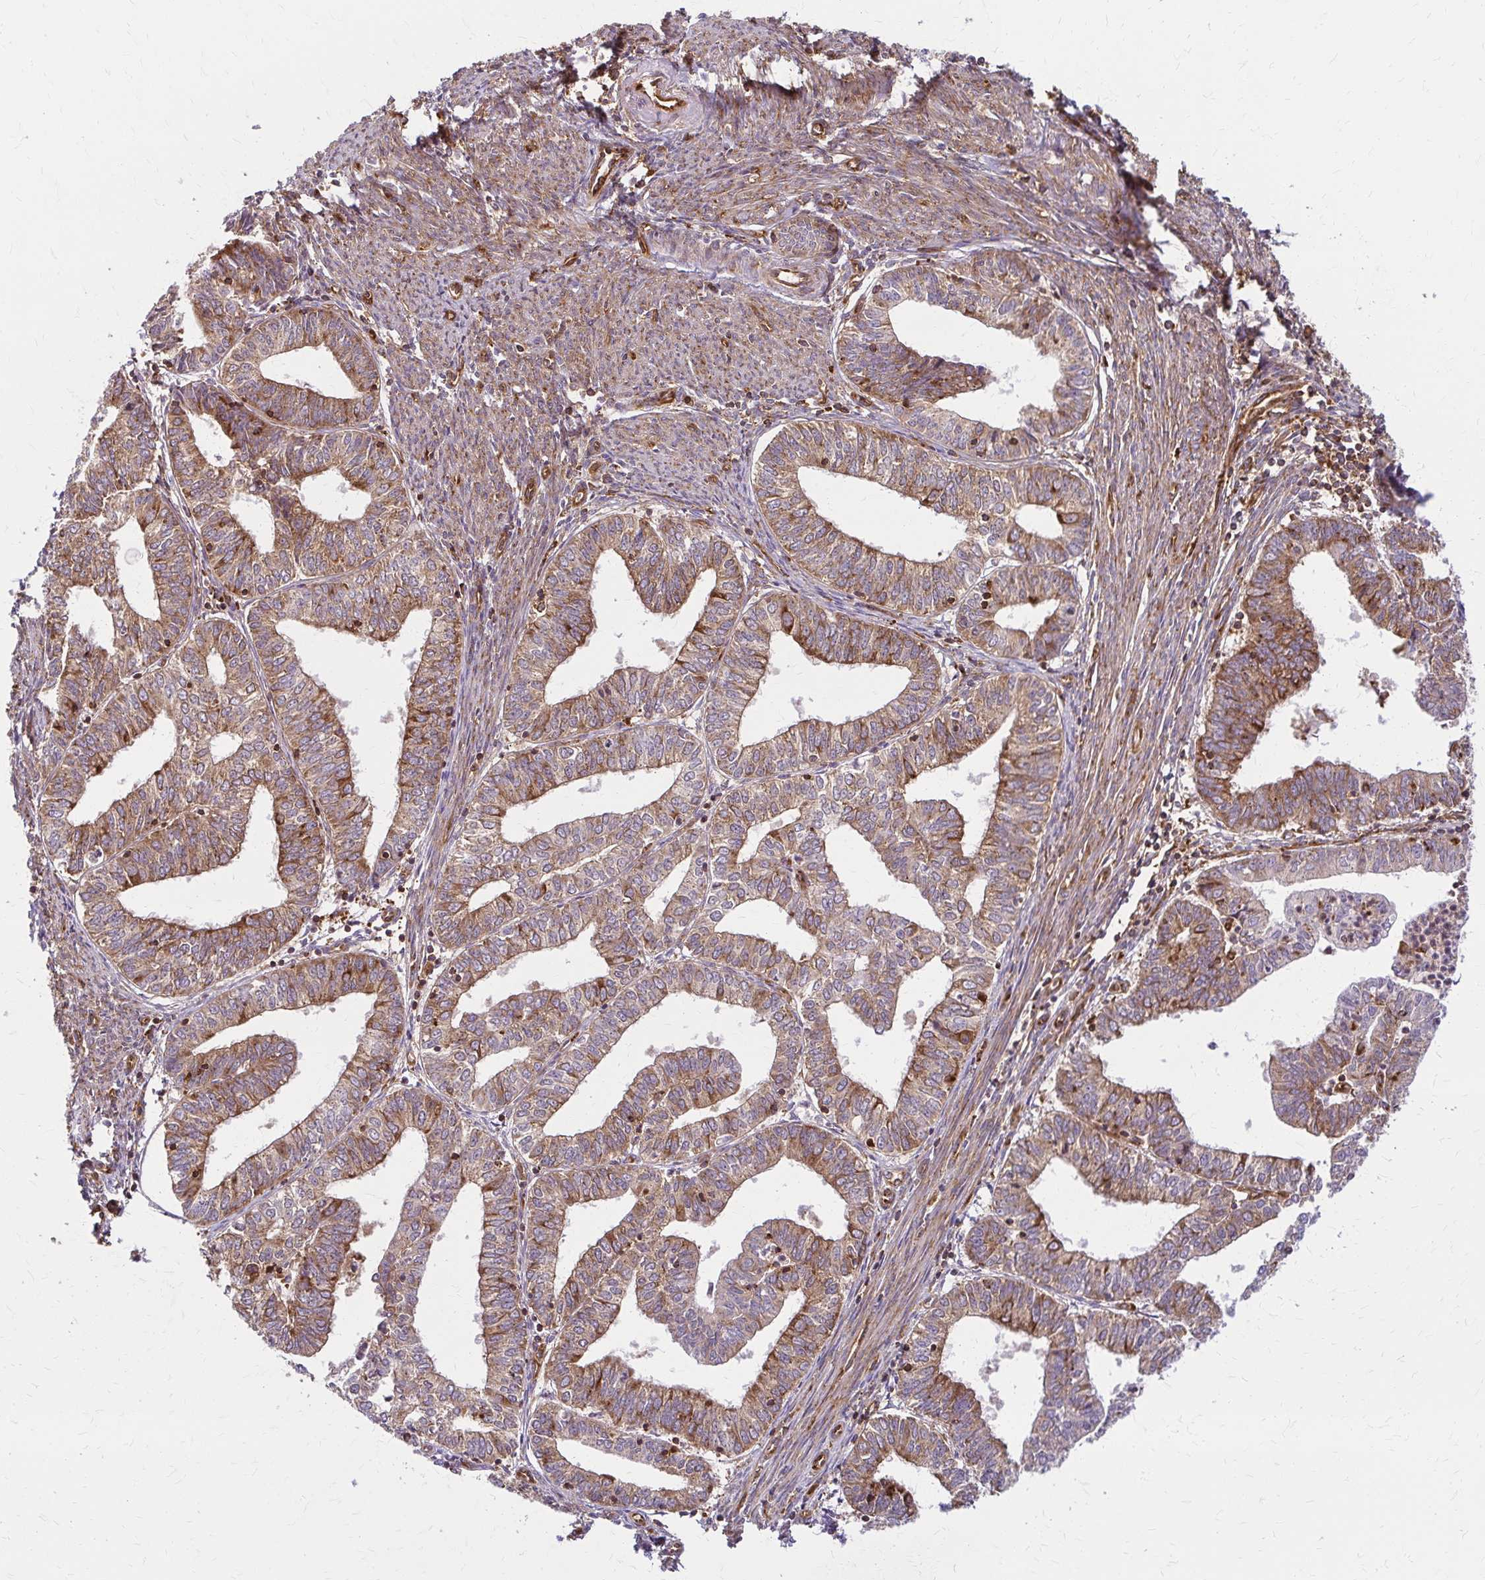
{"staining": {"intensity": "moderate", "quantity": ">75%", "location": "cytoplasmic/membranous"}, "tissue": "endometrial cancer", "cell_type": "Tumor cells", "image_type": "cancer", "snomed": [{"axis": "morphology", "description": "Adenocarcinoma, NOS"}, {"axis": "topography", "description": "Endometrium"}], "caption": "Immunohistochemistry (IHC) histopathology image of endometrial cancer (adenocarcinoma) stained for a protein (brown), which reveals medium levels of moderate cytoplasmic/membranous staining in approximately >75% of tumor cells.", "gene": "WASF2", "patient": {"sex": "female", "age": 61}}